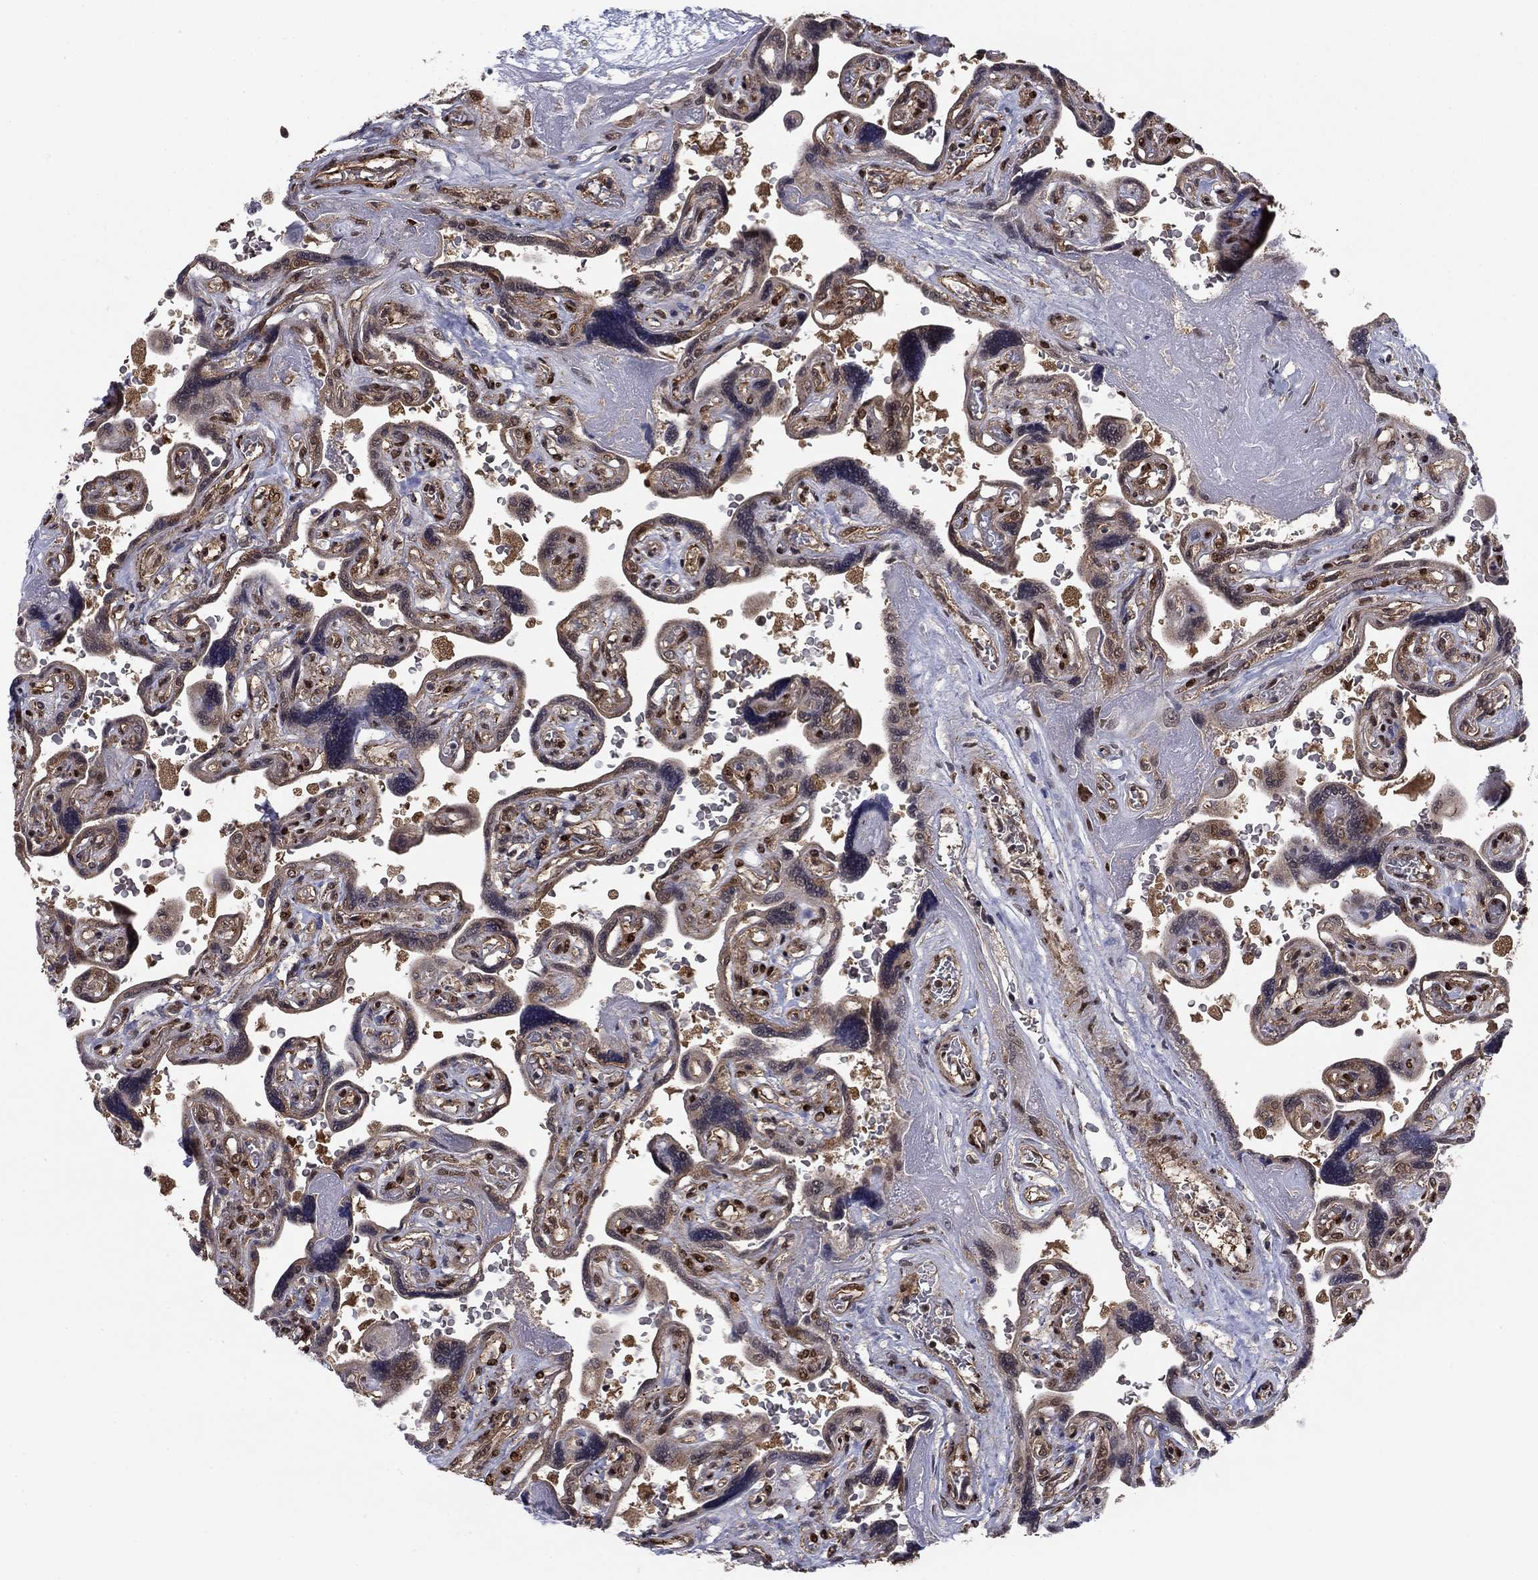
{"staining": {"intensity": "strong", "quantity": "25%-75%", "location": "nuclear"}, "tissue": "placenta", "cell_type": "Decidual cells", "image_type": "normal", "snomed": [{"axis": "morphology", "description": "Normal tissue, NOS"}, {"axis": "topography", "description": "Placenta"}], "caption": "Immunohistochemistry (IHC) image of unremarkable human placenta stained for a protein (brown), which shows high levels of strong nuclear positivity in about 25%-75% of decidual cells.", "gene": "FKBP4", "patient": {"sex": "female", "age": 32}}